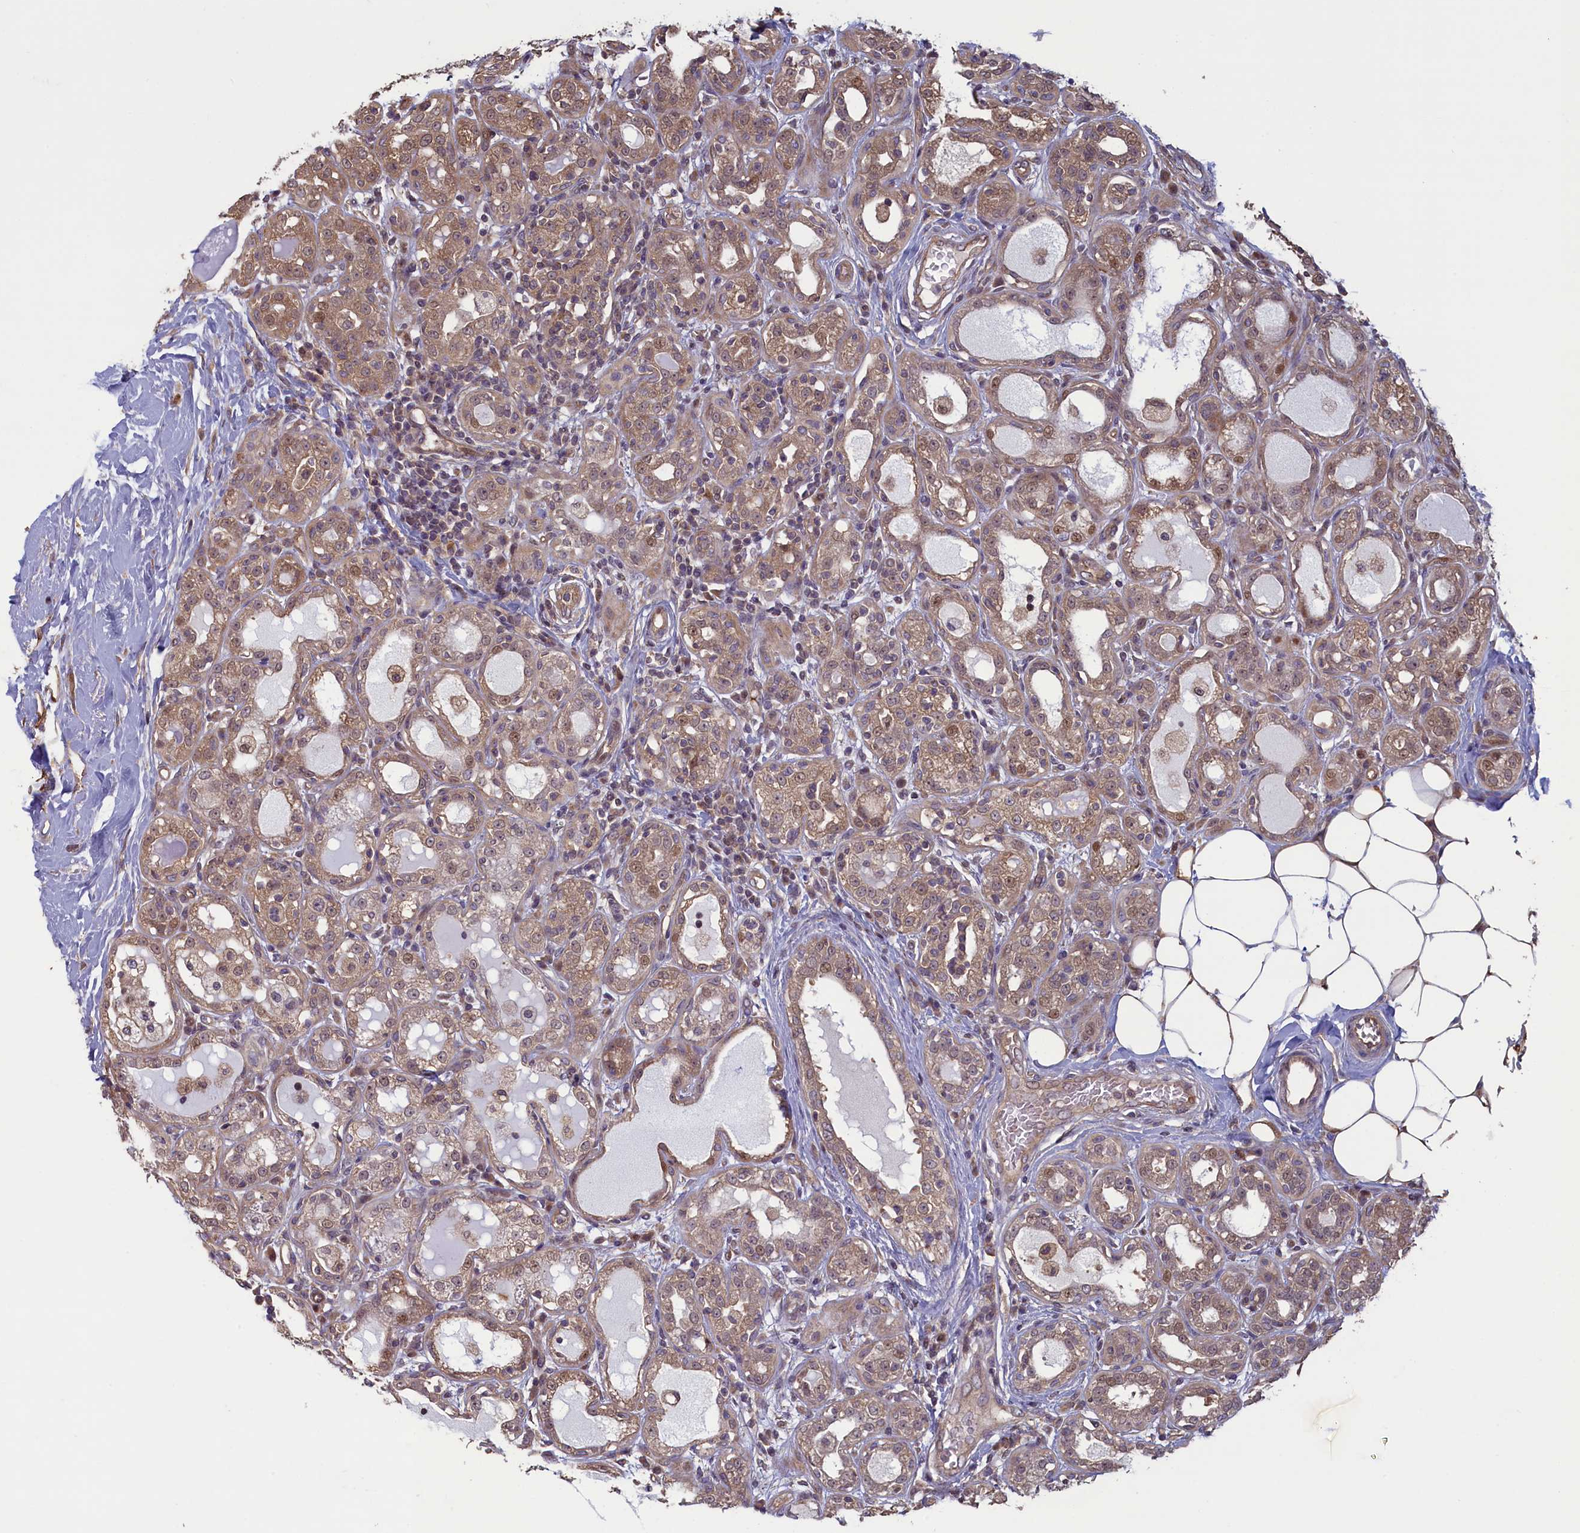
{"staining": {"intensity": "weak", "quantity": ">75%", "location": "cytoplasmic/membranous,nuclear"}, "tissue": "breast cancer", "cell_type": "Tumor cells", "image_type": "cancer", "snomed": [{"axis": "morphology", "description": "Duct carcinoma"}, {"axis": "topography", "description": "Breast"}], "caption": "This is a photomicrograph of IHC staining of breast cancer, which shows weak expression in the cytoplasmic/membranous and nuclear of tumor cells.", "gene": "CIAO2B", "patient": {"sex": "female", "age": 27}}